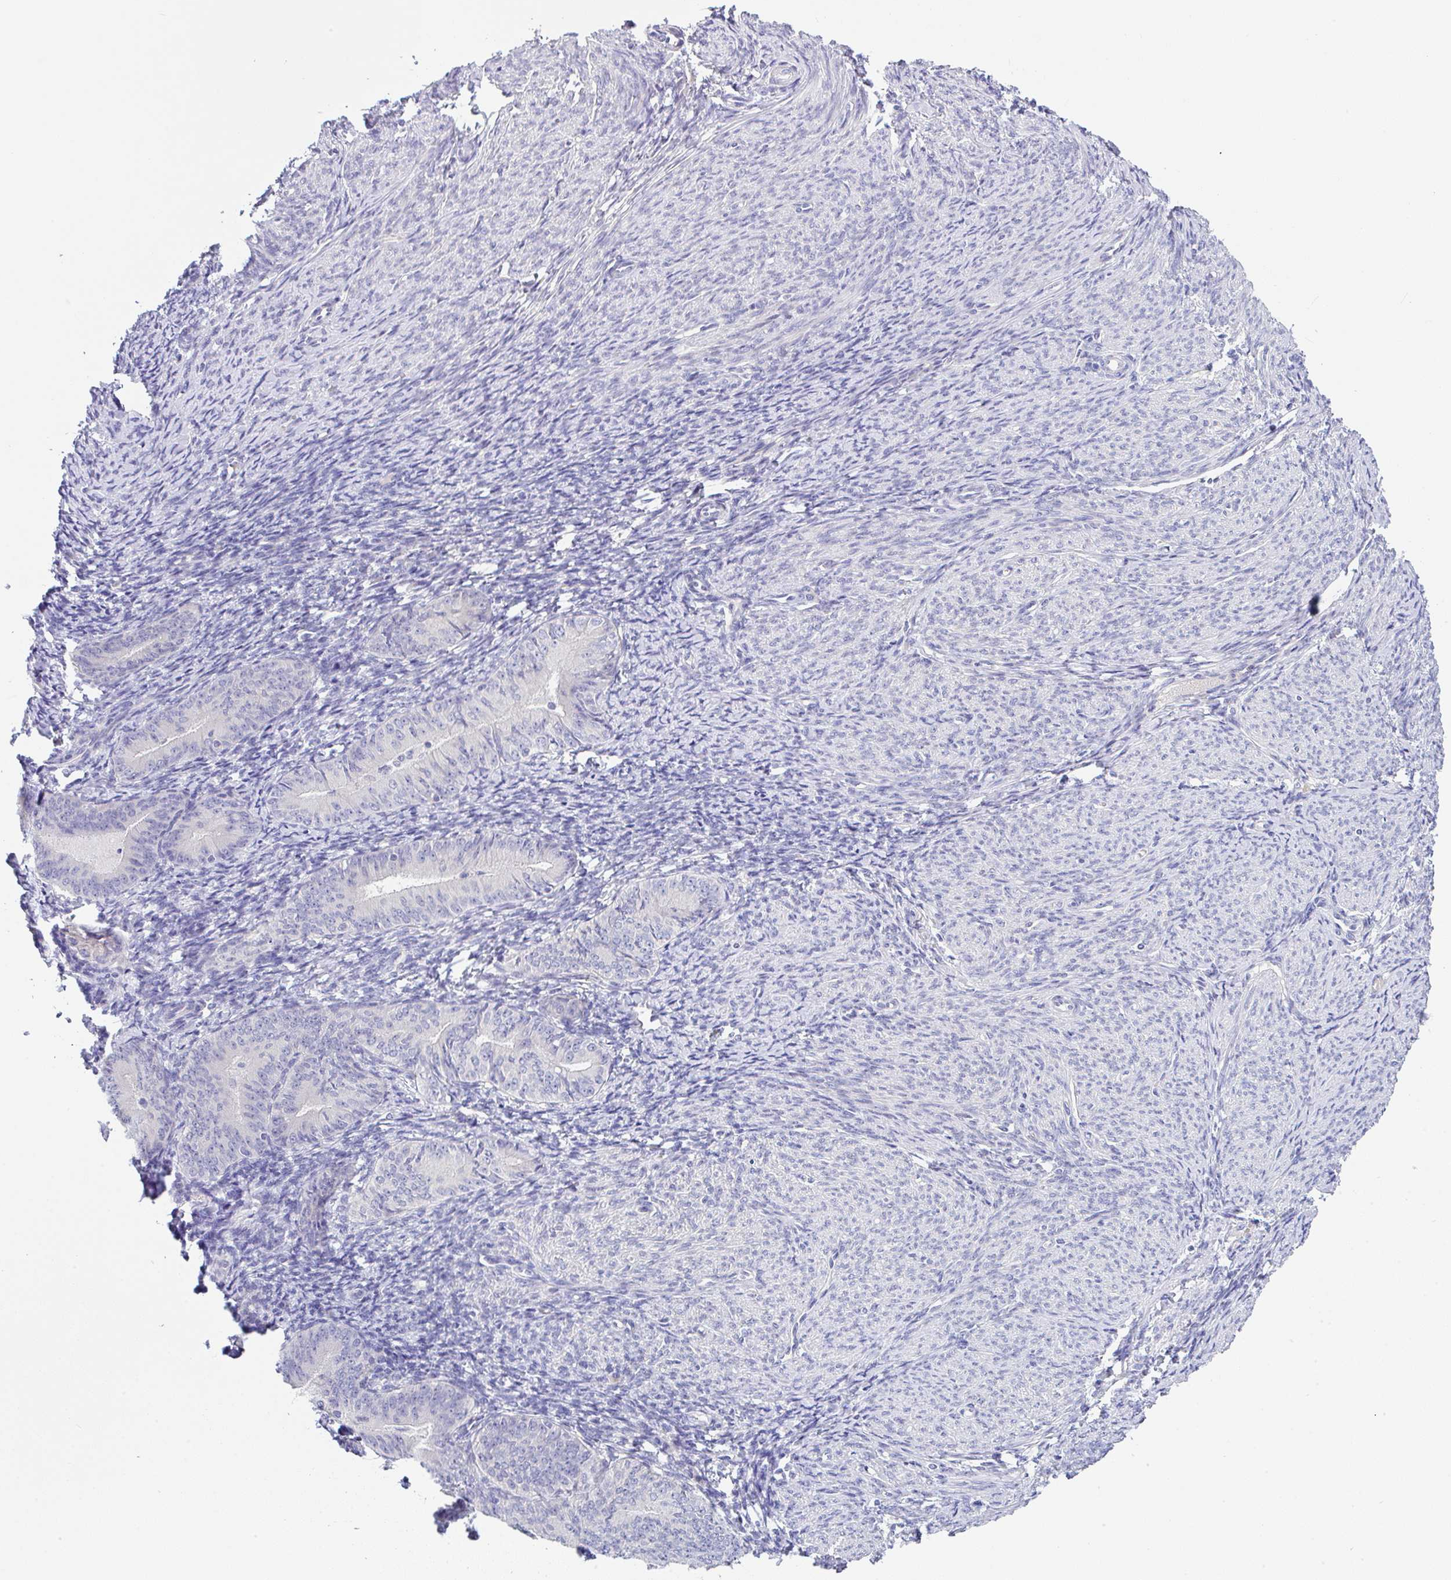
{"staining": {"intensity": "negative", "quantity": "none", "location": "none"}, "tissue": "endometrial cancer", "cell_type": "Tumor cells", "image_type": "cancer", "snomed": [{"axis": "morphology", "description": "Adenocarcinoma, NOS"}, {"axis": "topography", "description": "Endometrium"}], "caption": "The photomicrograph exhibits no significant staining in tumor cells of adenocarcinoma (endometrial).", "gene": "SERPINE3", "patient": {"sex": "female", "age": 57}}